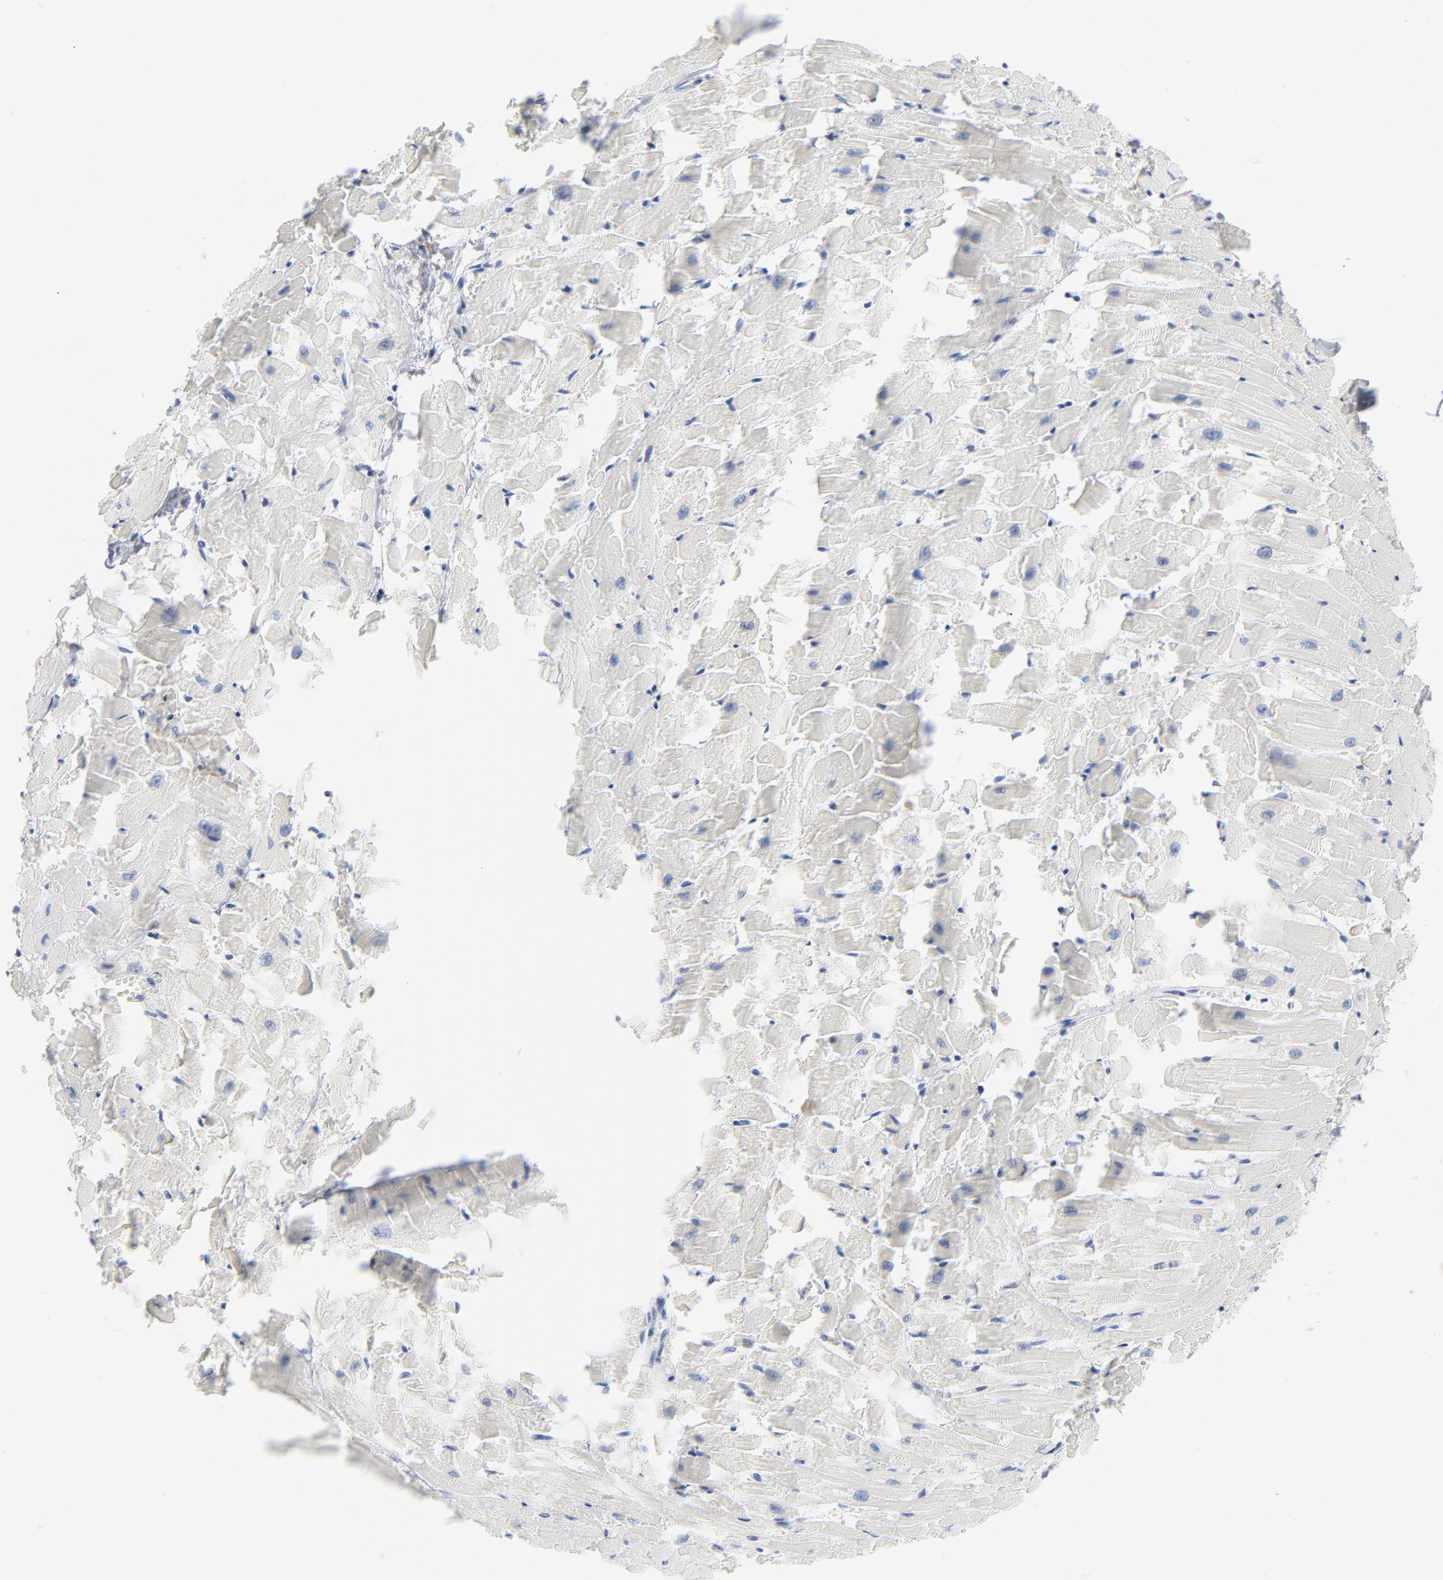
{"staining": {"intensity": "negative", "quantity": "none", "location": "none"}, "tissue": "heart muscle", "cell_type": "Cardiomyocytes", "image_type": "normal", "snomed": [{"axis": "morphology", "description": "Normal tissue, NOS"}, {"axis": "topography", "description": "Heart"}], "caption": "This is a micrograph of immunohistochemistry staining of unremarkable heart muscle, which shows no positivity in cardiomyocytes. The staining is performed using DAB (3,3'-diaminobenzidine) brown chromogen with nuclei counter-stained in using hematoxylin.", "gene": "PTK2B", "patient": {"sex": "female", "age": 19}}